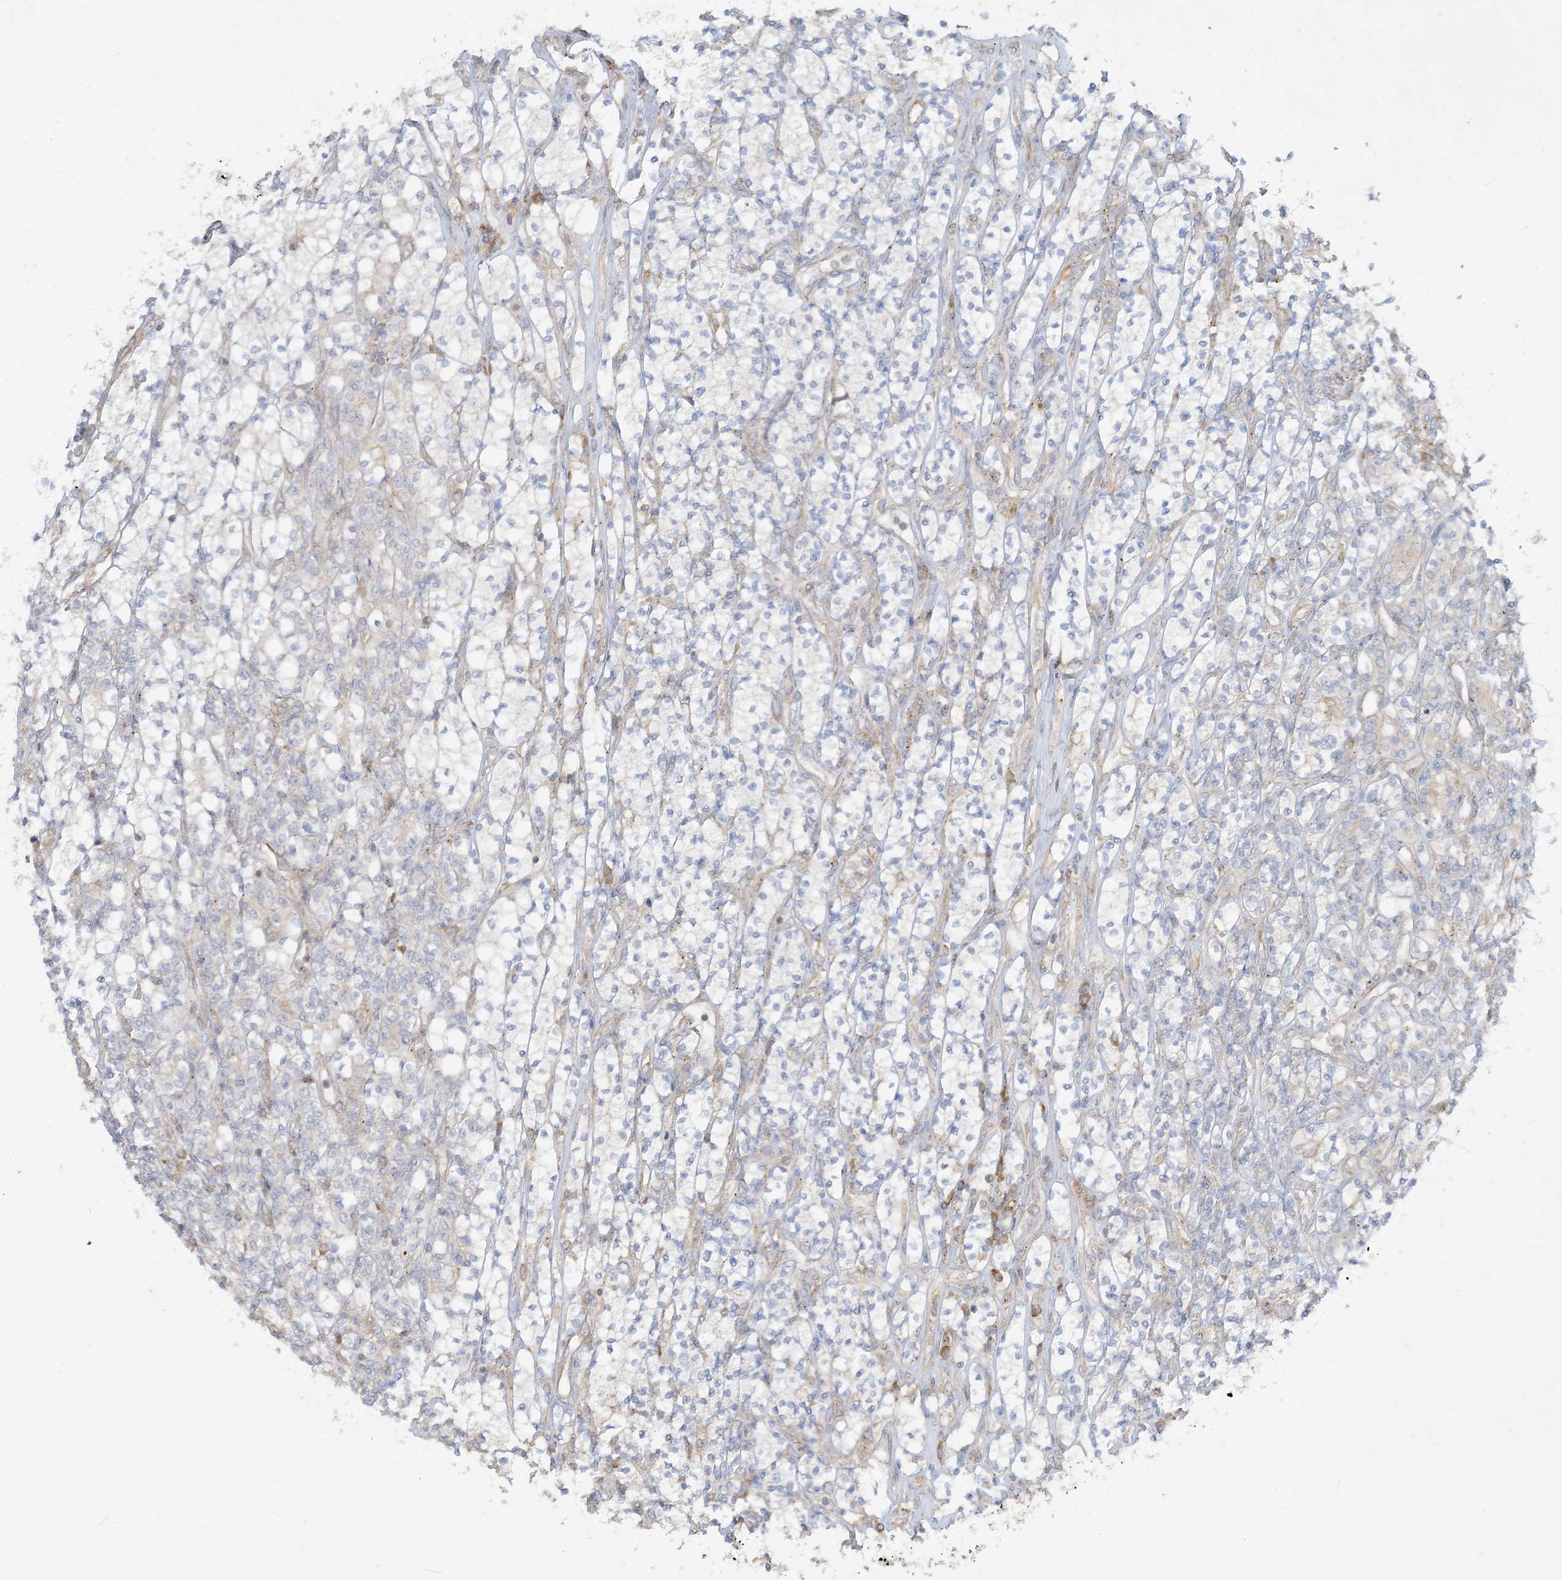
{"staining": {"intensity": "negative", "quantity": "none", "location": "none"}, "tissue": "renal cancer", "cell_type": "Tumor cells", "image_type": "cancer", "snomed": [{"axis": "morphology", "description": "Adenocarcinoma, NOS"}, {"axis": "topography", "description": "Kidney"}], "caption": "This is an immunohistochemistry image of human renal cancer. There is no staining in tumor cells.", "gene": "RPP40", "patient": {"sex": "male", "age": 77}}